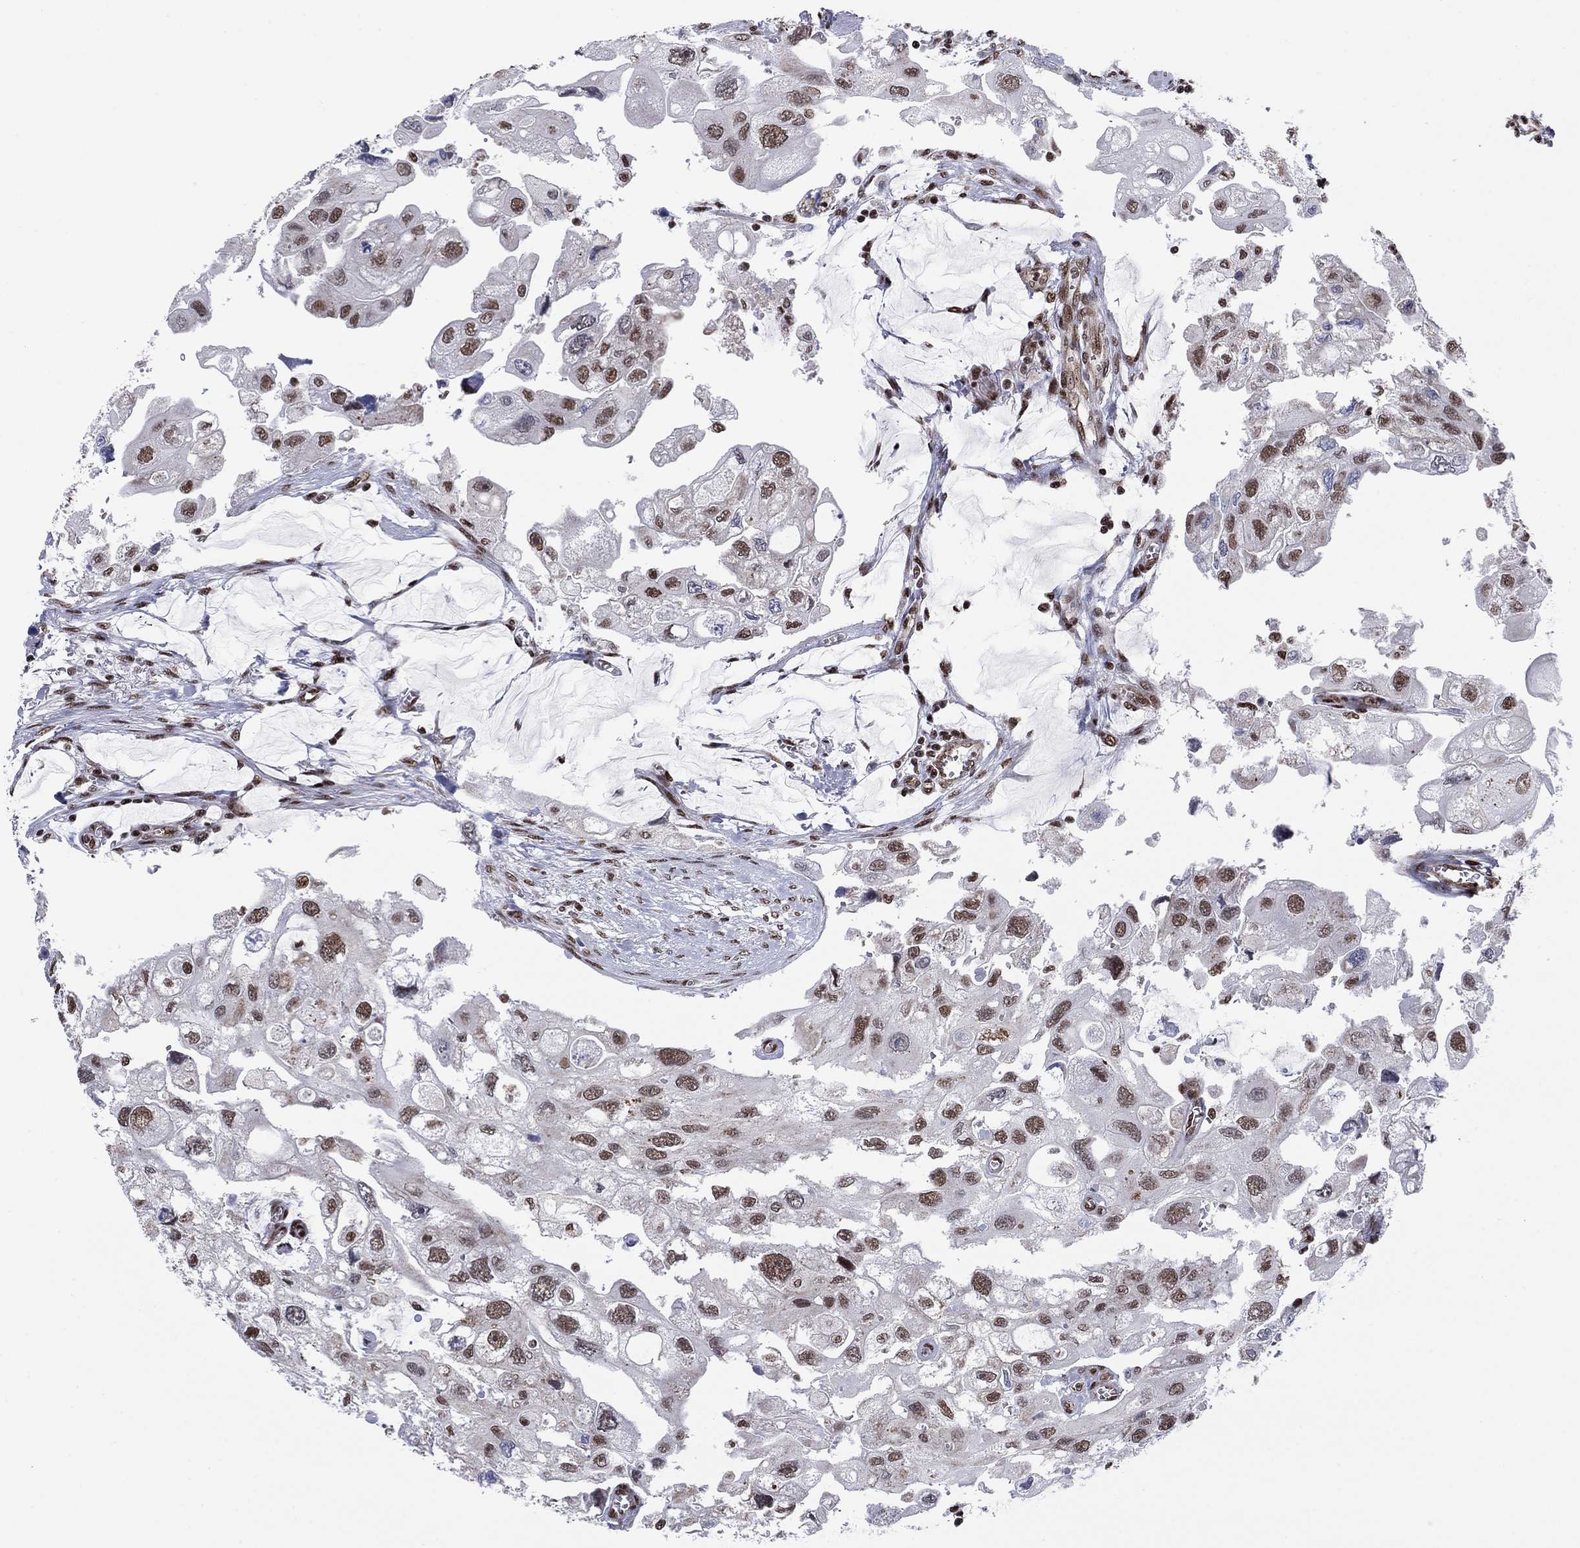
{"staining": {"intensity": "moderate", "quantity": "25%-75%", "location": "nuclear"}, "tissue": "urothelial cancer", "cell_type": "Tumor cells", "image_type": "cancer", "snomed": [{"axis": "morphology", "description": "Urothelial carcinoma, High grade"}, {"axis": "topography", "description": "Urinary bladder"}], "caption": "Urothelial cancer stained with a brown dye exhibits moderate nuclear positive expression in about 25%-75% of tumor cells.", "gene": "N4BP2", "patient": {"sex": "male", "age": 59}}